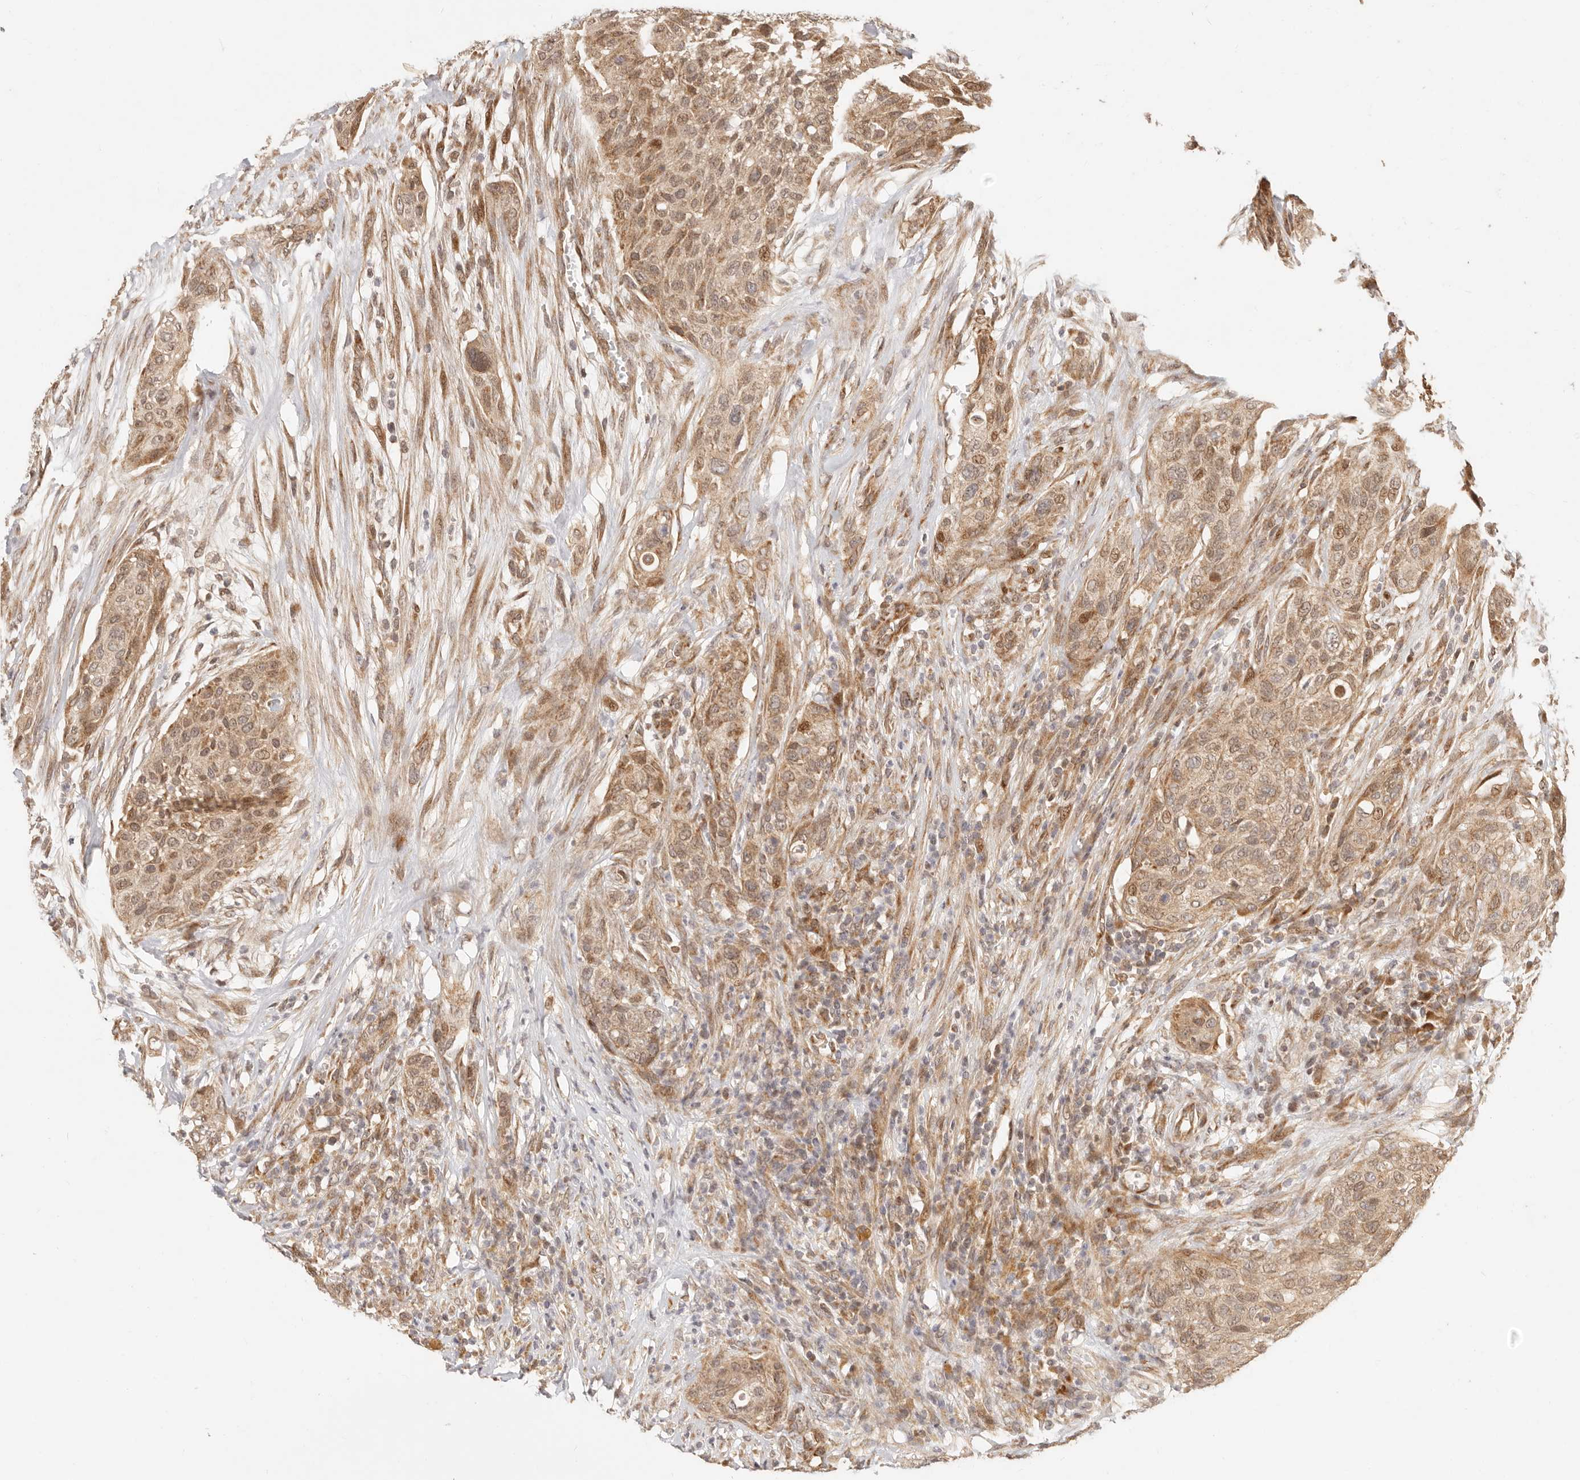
{"staining": {"intensity": "moderate", "quantity": ">75%", "location": "cytoplasmic/membranous,nuclear"}, "tissue": "urothelial cancer", "cell_type": "Tumor cells", "image_type": "cancer", "snomed": [{"axis": "morphology", "description": "Urothelial carcinoma, High grade"}, {"axis": "topography", "description": "Urinary bladder"}], "caption": "A brown stain highlights moderate cytoplasmic/membranous and nuclear expression of a protein in urothelial cancer tumor cells.", "gene": "TIMM17A", "patient": {"sex": "male", "age": 35}}